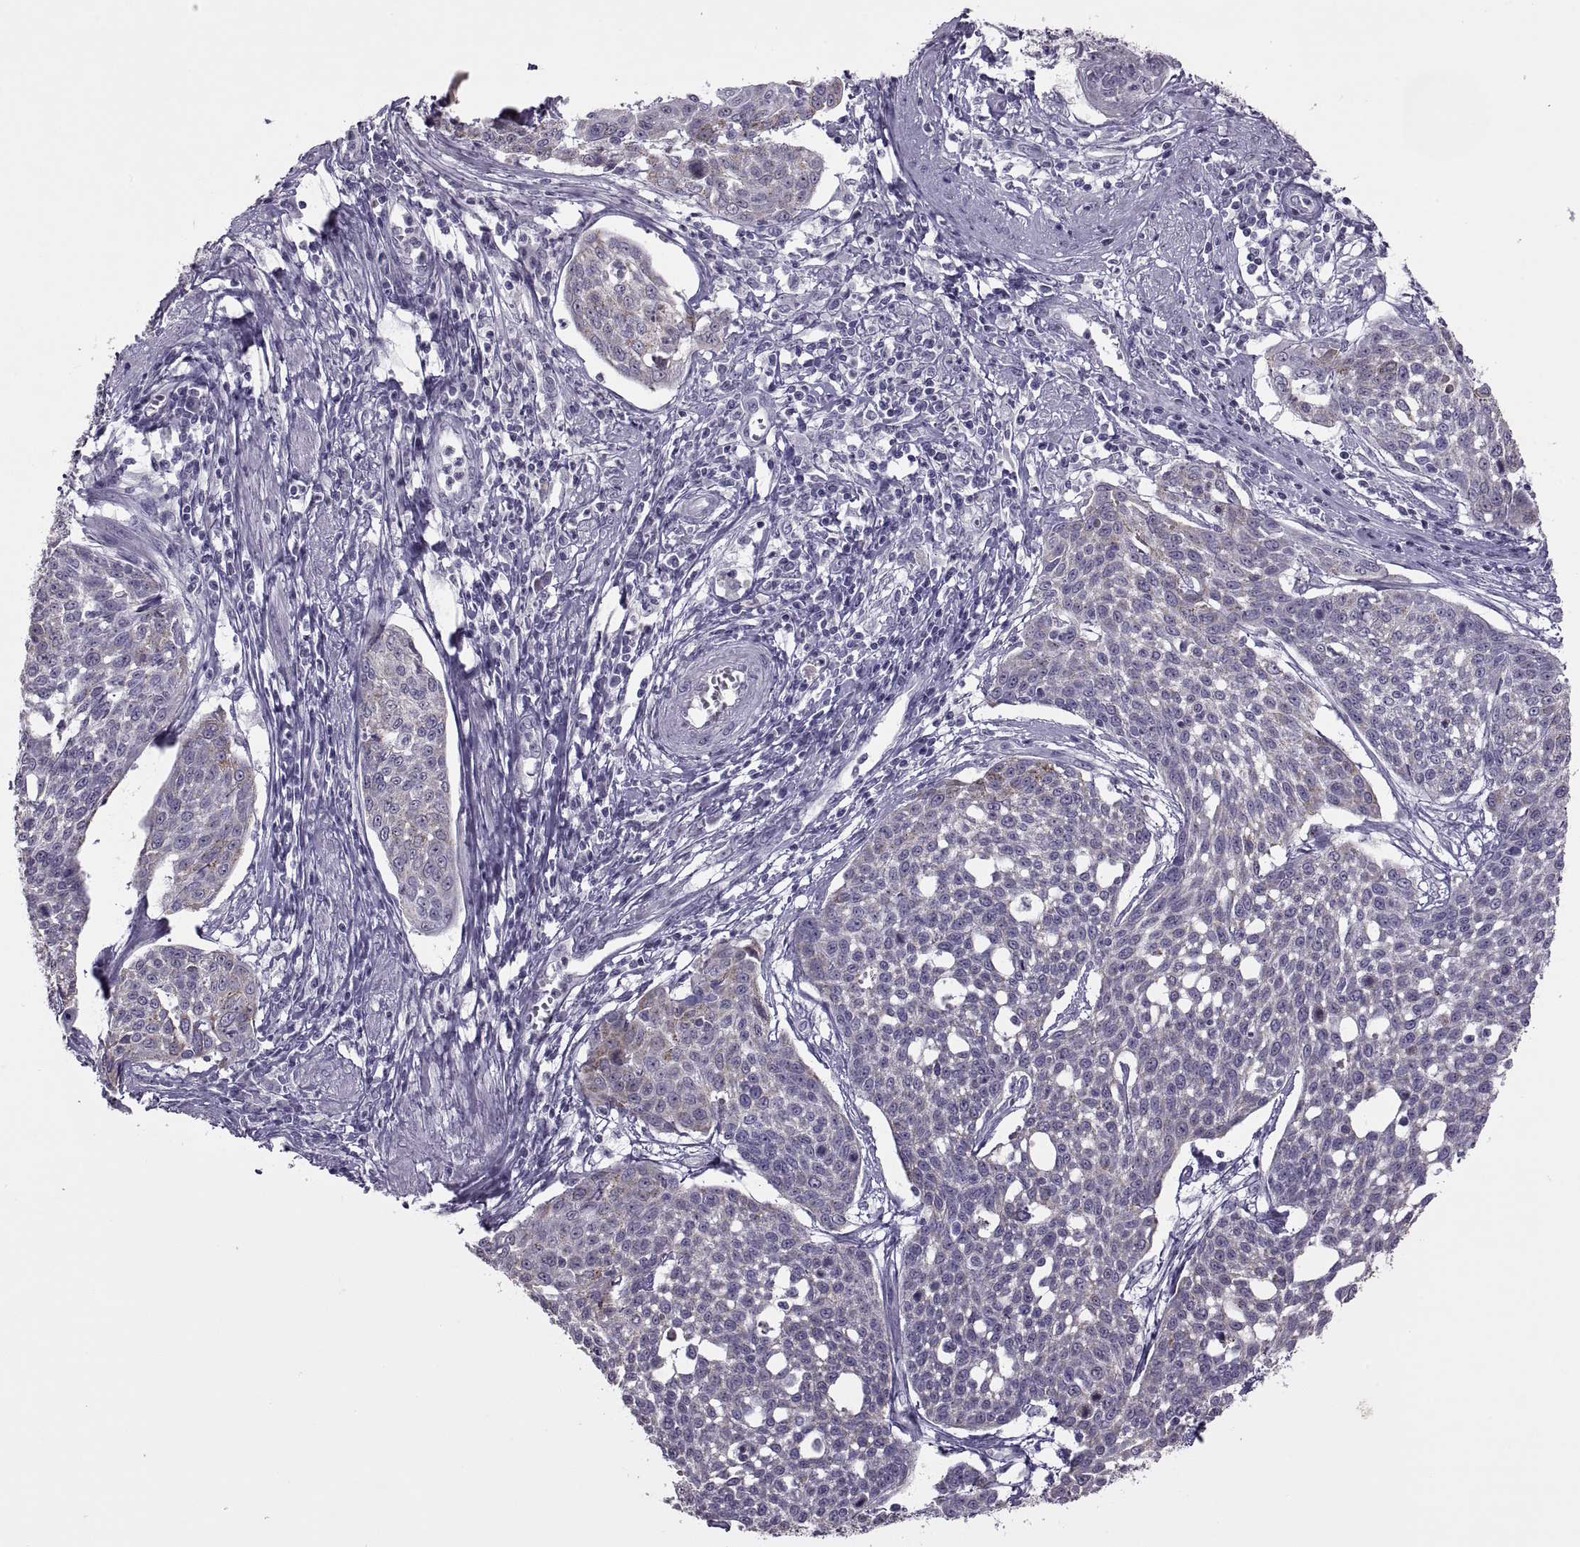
{"staining": {"intensity": "weak", "quantity": "25%-75%", "location": "cytoplasmic/membranous"}, "tissue": "cervical cancer", "cell_type": "Tumor cells", "image_type": "cancer", "snomed": [{"axis": "morphology", "description": "Squamous cell carcinoma, NOS"}, {"axis": "topography", "description": "Cervix"}], "caption": "Protein expression analysis of human cervical squamous cell carcinoma reveals weak cytoplasmic/membranous staining in about 25%-75% of tumor cells.", "gene": "ASIC2", "patient": {"sex": "female", "age": 34}}